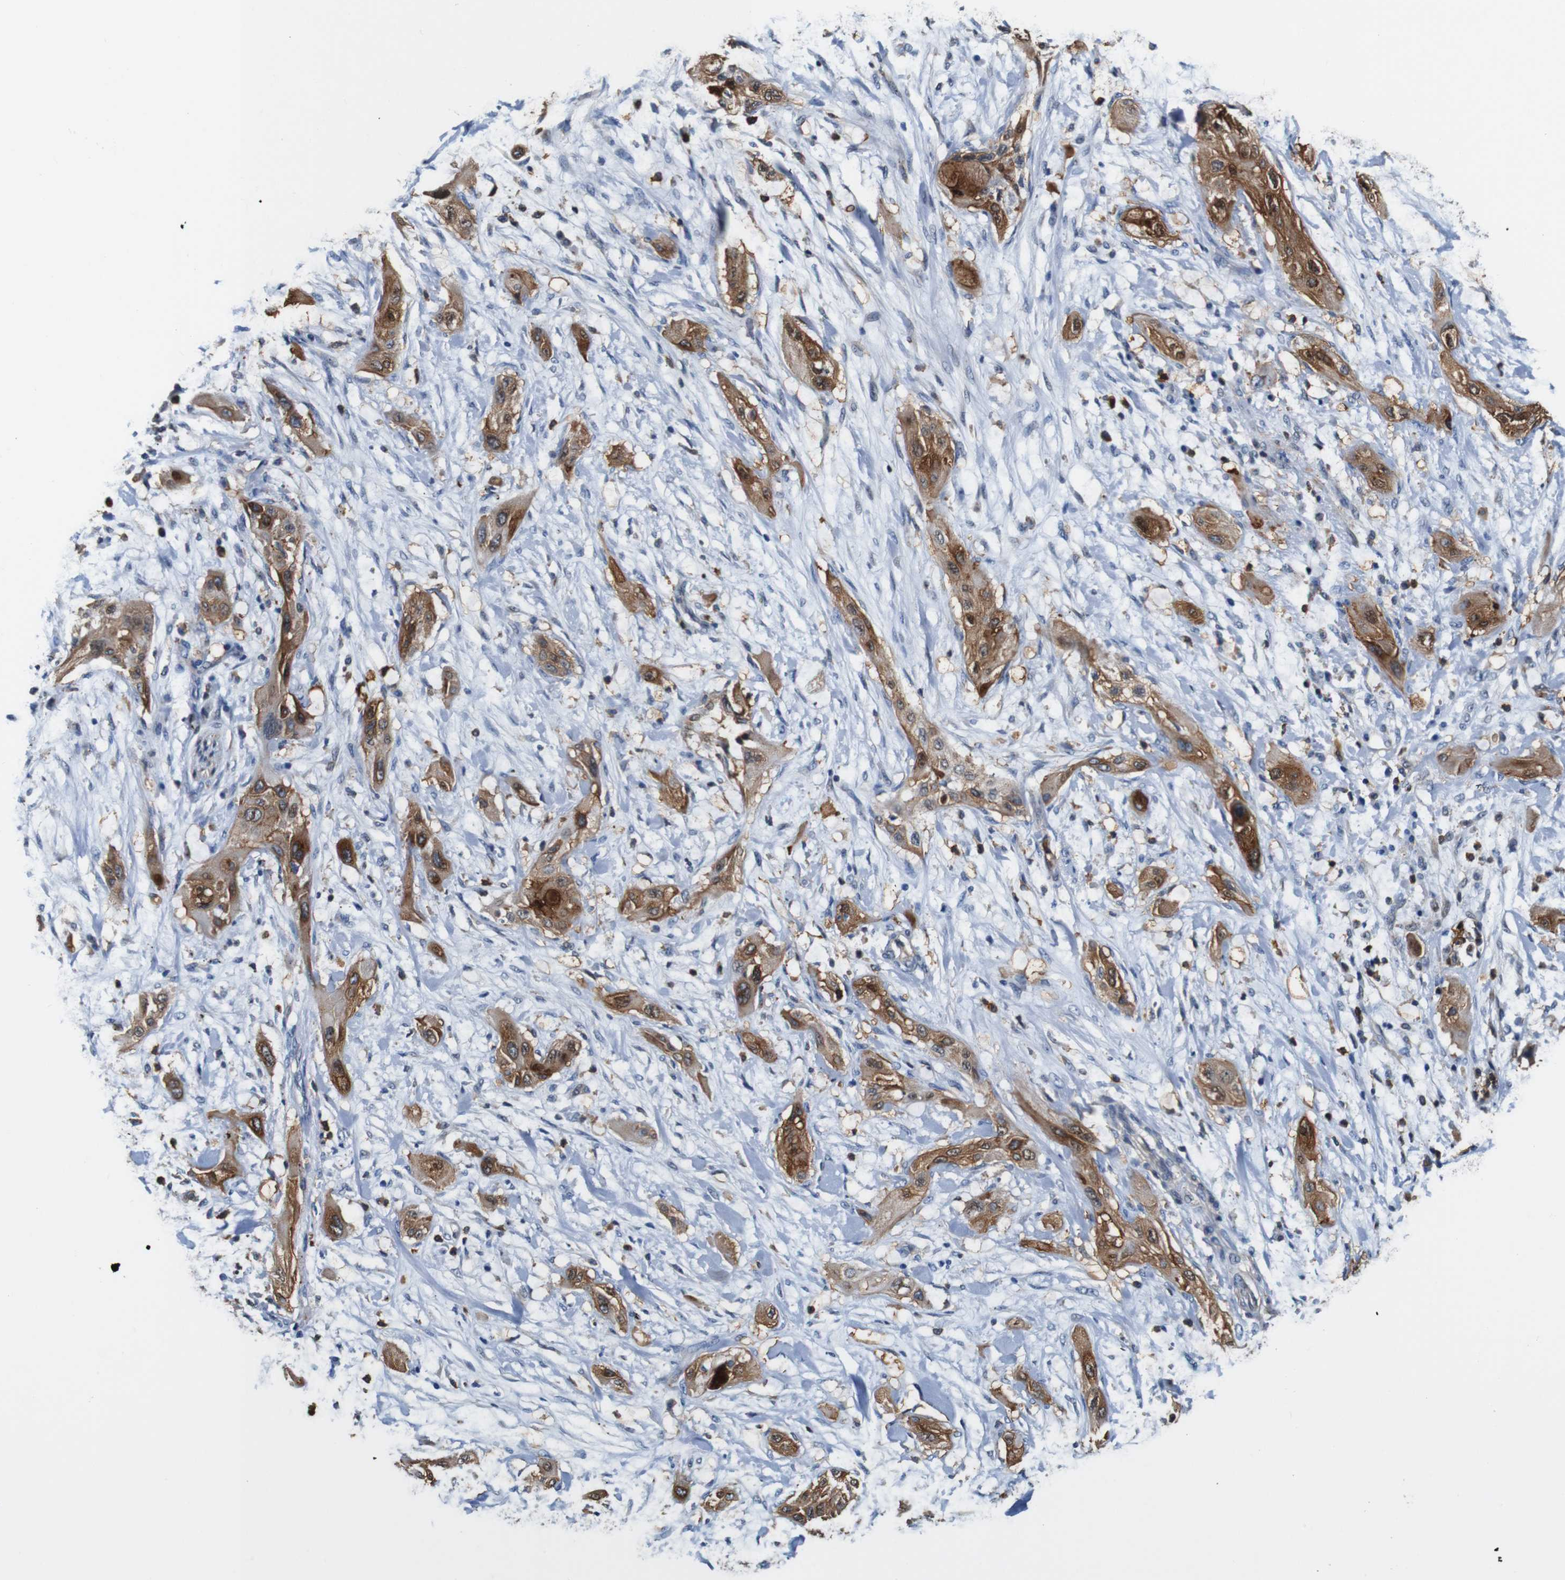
{"staining": {"intensity": "moderate", "quantity": ">75%", "location": "cytoplasmic/membranous"}, "tissue": "lung cancer", "cell_type": "Tumor cells", "image_type": "cancer", "snomed": [{"axis": "morphology", "description": "Squamous cell carcinoma, NOS"}, {"axis": "topography", "description": "Lung"}], "caption": "Lung squamous cell carcinoma stained for a protein (brown) displays moderate cytoplasmic/membranous positive positivity in about >75% of tumor cells.", "gene": "ANXA1", "patient": {"sex": "female", "age": 47}}